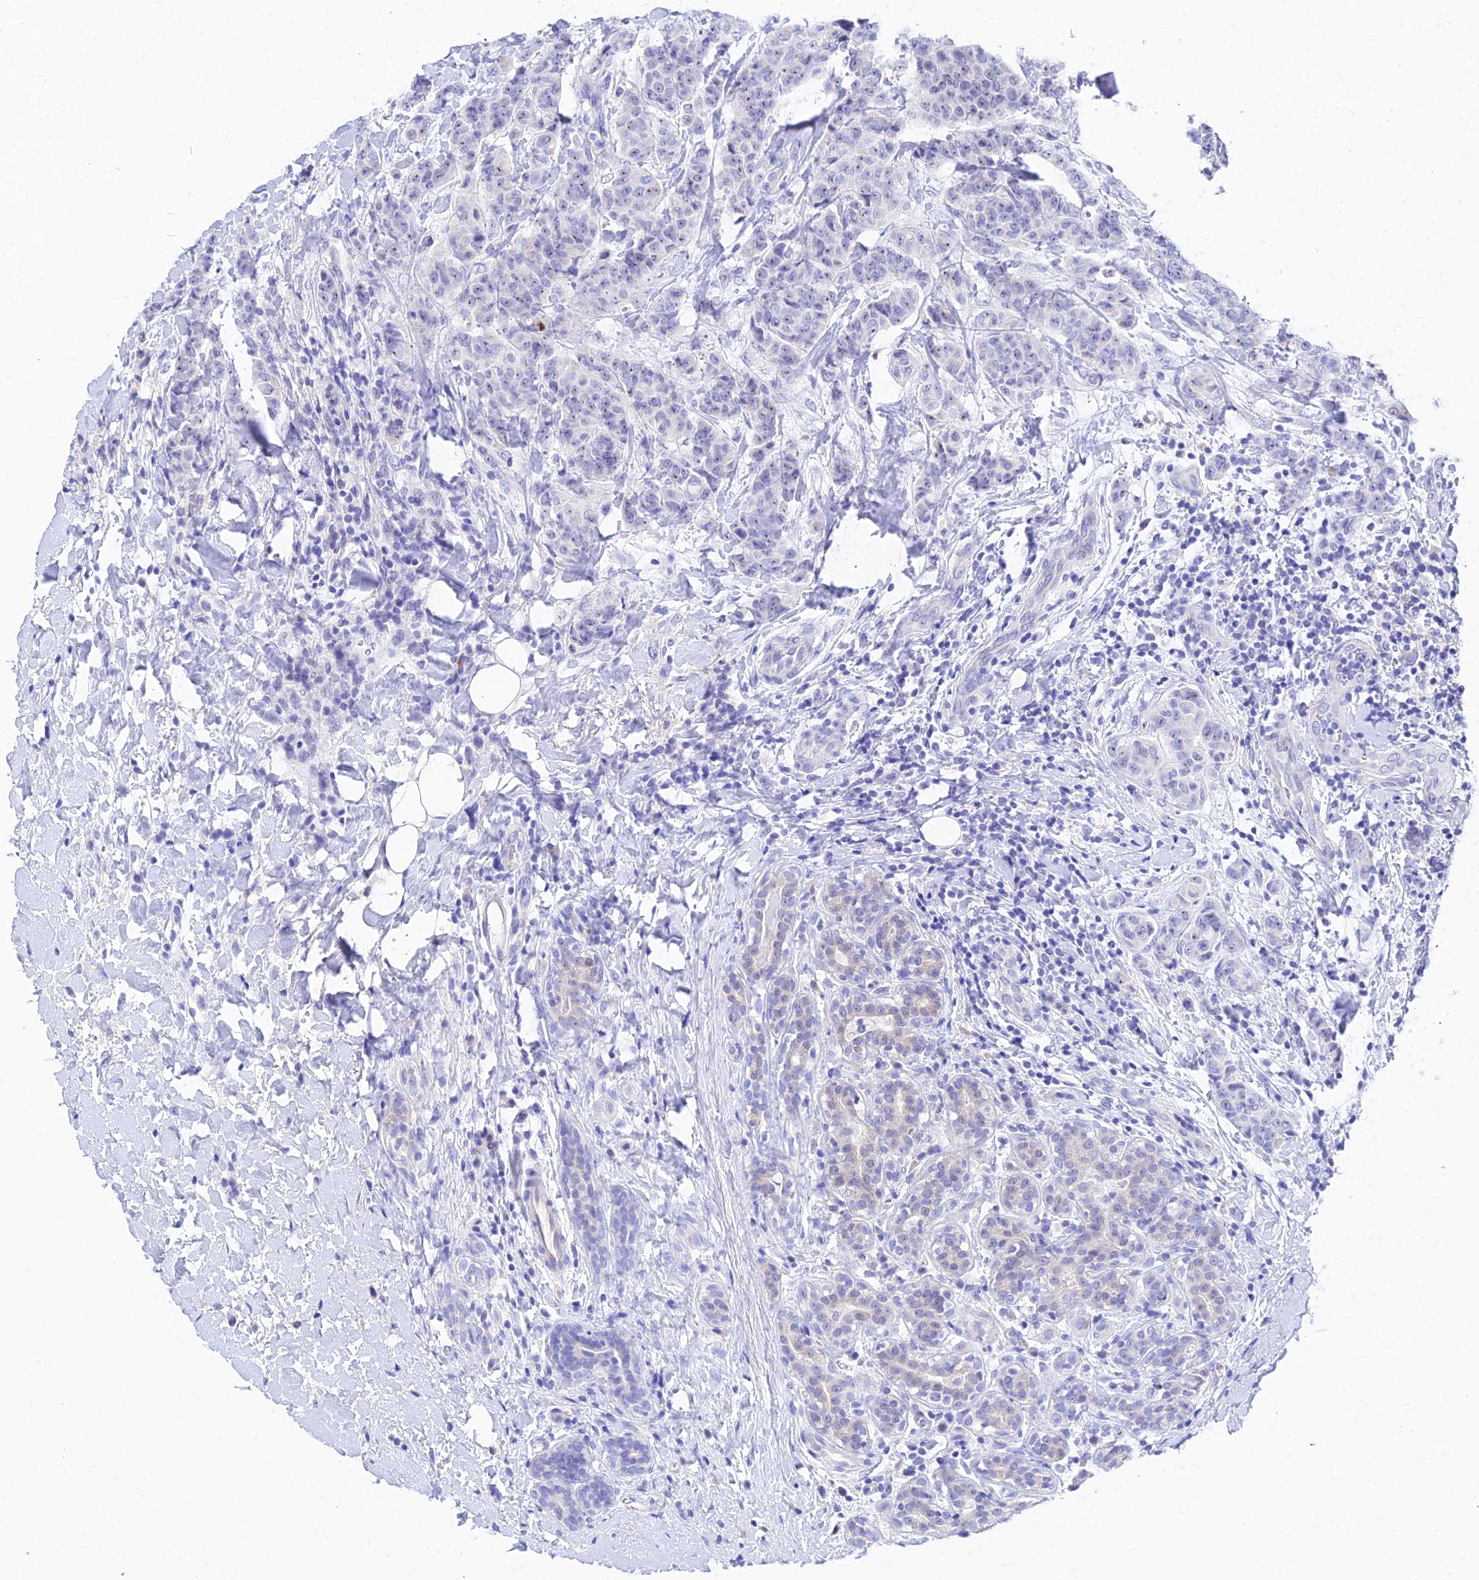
{"staining": {"intensity": "negative", "quantity": "none", "location": "none"}, "tissue": "breast cancer", "cell_type": "Tumor cells", "image_type": "cancer", "snomed": [{"axis": "morphology", "description": "Duct carcinoma"}, {"axis": "topography", "description": "Breast"}], "caption": "Tumor cells are negative for brown protein staining in breast infiltrating ductal carcinoma.", "gene": "CEP41", "patient": {"sex": "female", "age": 40}}